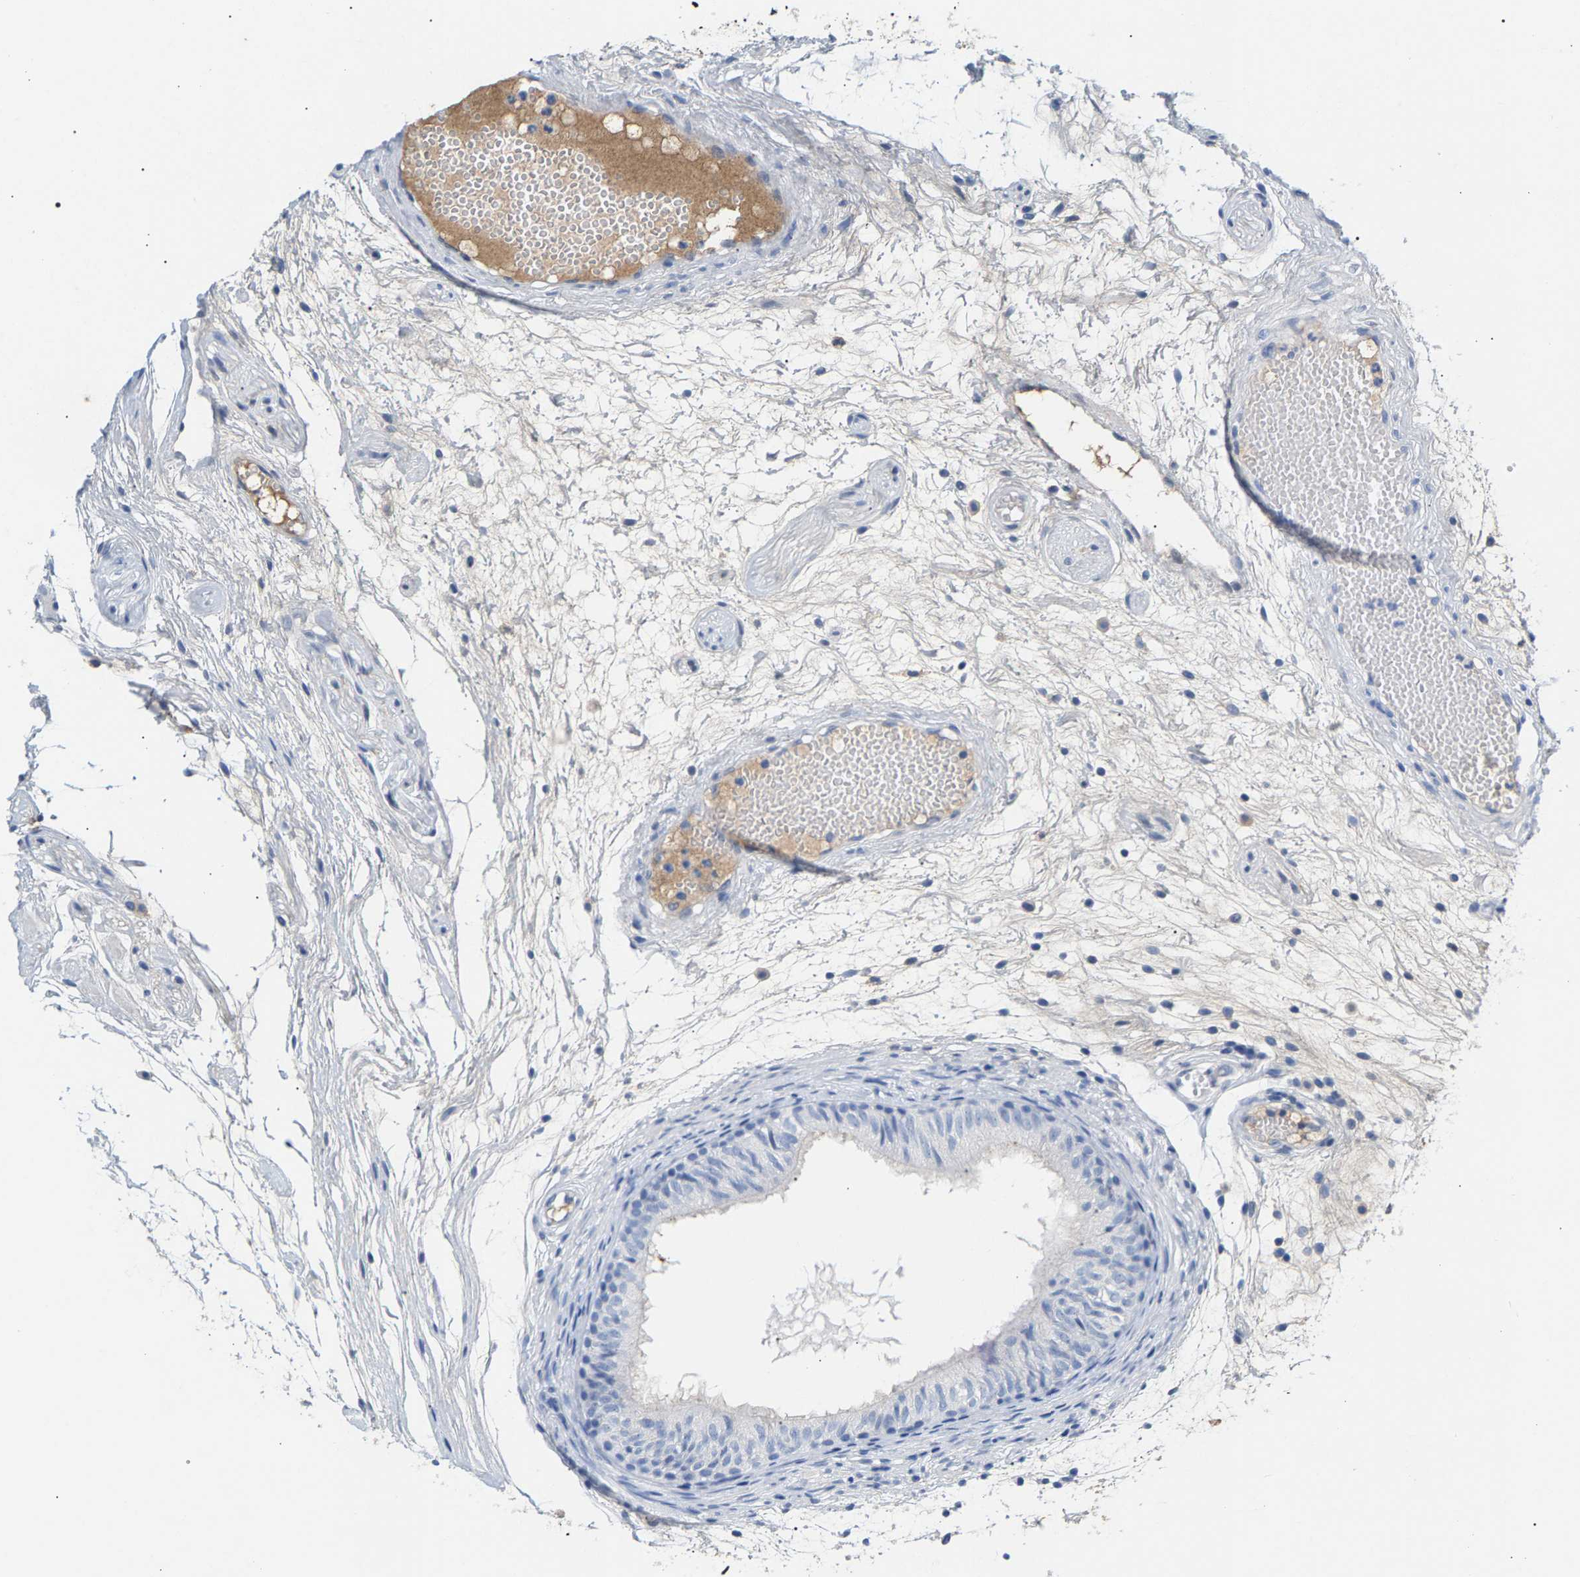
{"staining": {"intensity": "weak", "quantity": "<25%", "location": "cytoplasmic/membranous"}, "tissue": "epididymis", "cell_type": "Glandular cells", "image_type": "normal", "snomed": [{"axis": "morphology", "description": "Normal tissue, NOS"}, {"axis": "morphology", "description": "Atrophy, NOS"}, {"axis": "topography", "description": "Testis"}, {"axis": "topography", "description": "Epididymis"}], "caption": "This photomicrograph is of benign epididymis stained with IHC to label a protein in brown with the nuclei are counter-stained blue. There is no staining in glandular cells.", "gene": "APOH", "patient": {"sex": "male", "age": 18}}